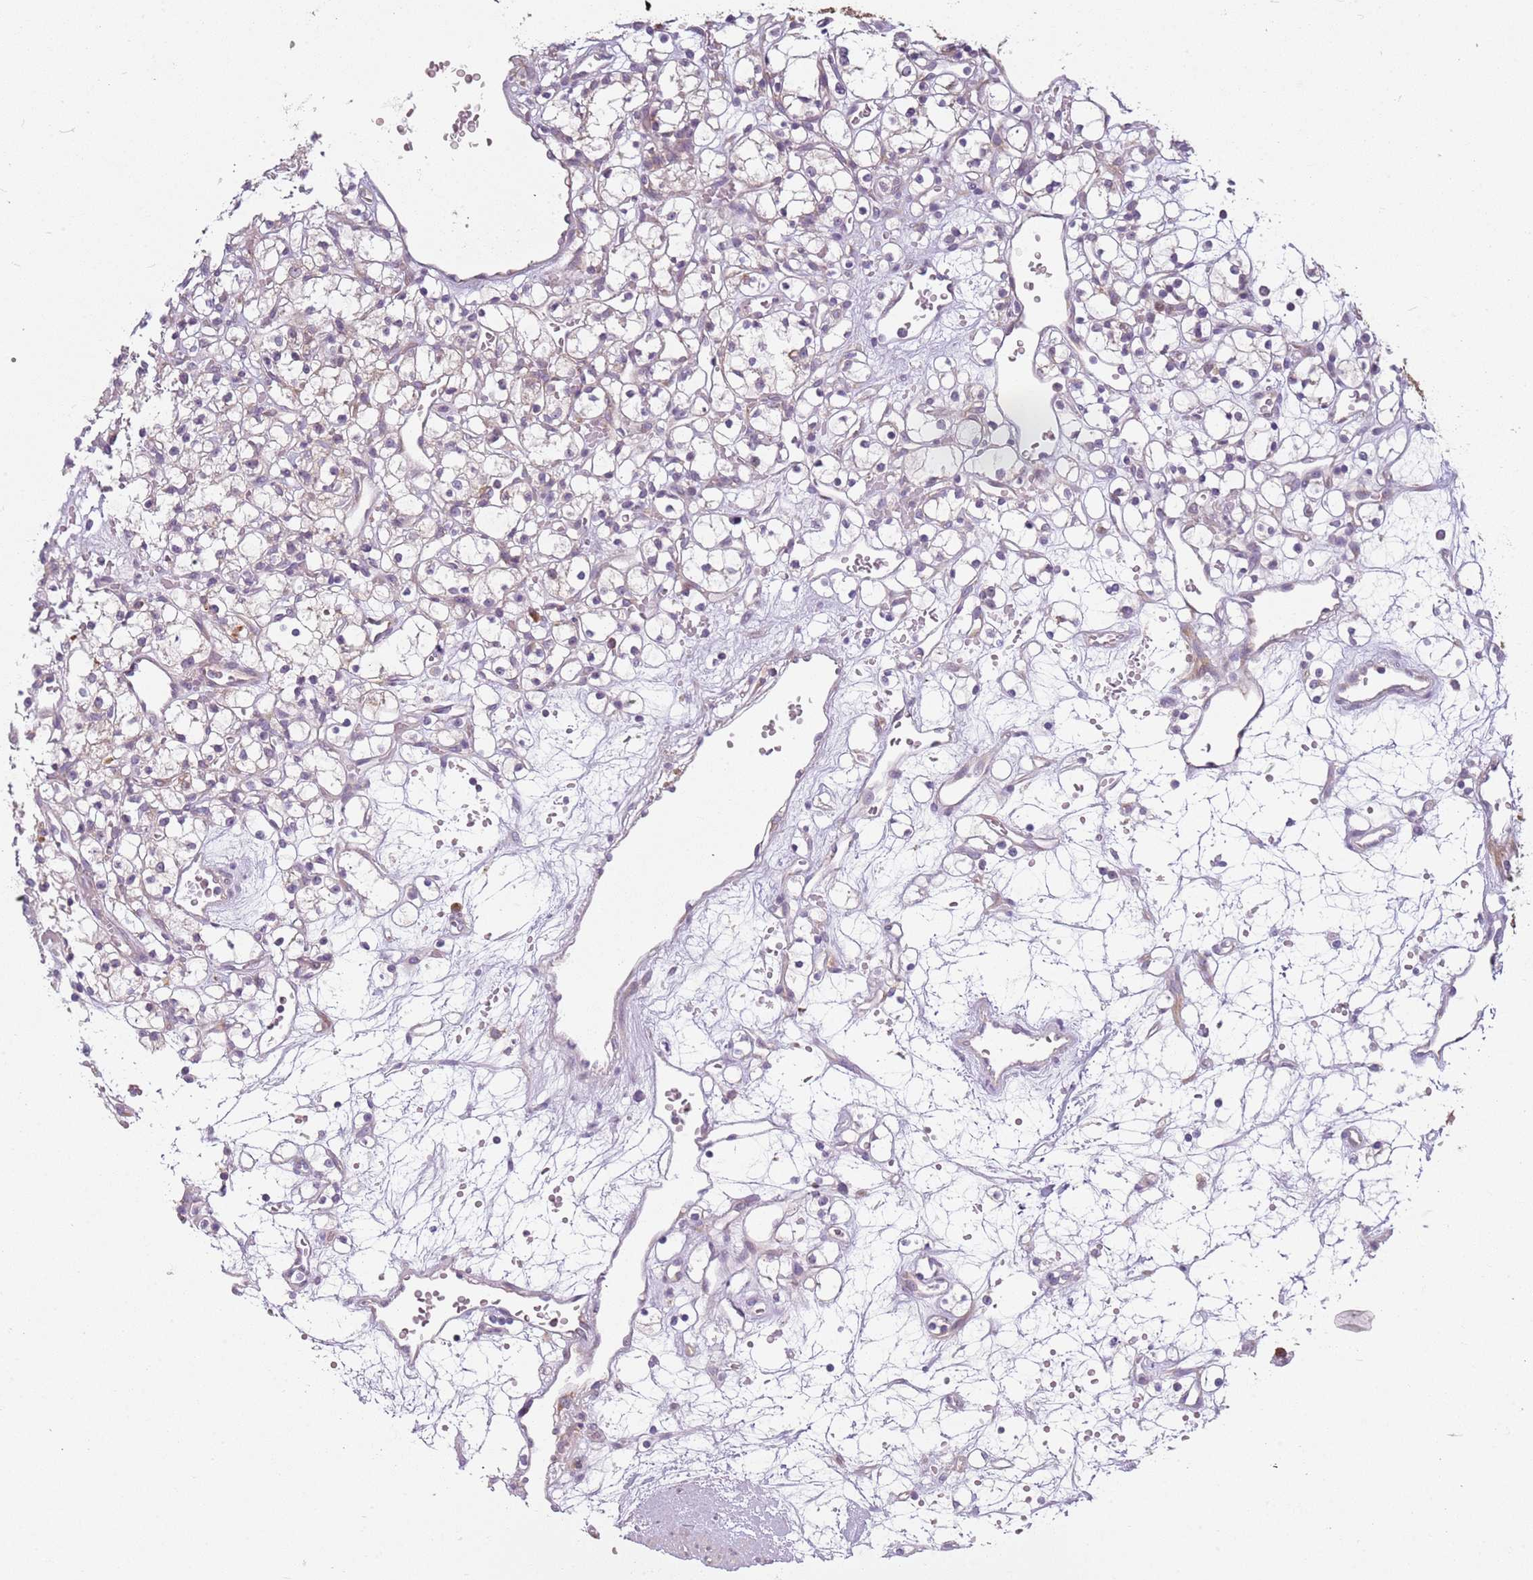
{"staining": {"intensity": "negative", "quantity": "none", "location": "none"}, "tissue": "renal cancer", "cell_type": "Tumor cells", "image_type": "cancer", "snomed": [{"axis": "morphology", "description": "Adenocarcinoma, NOS"}, {"axis": "topography", "description": "Kidney"}], "caption": "Renal cancer (adenocarcinoma) stained for a protein using immunohistochemistry (IHC) exhibits no expression tumor cells.", "gene": "RPS28", "patient": {"sex": "female", "age": 59}}